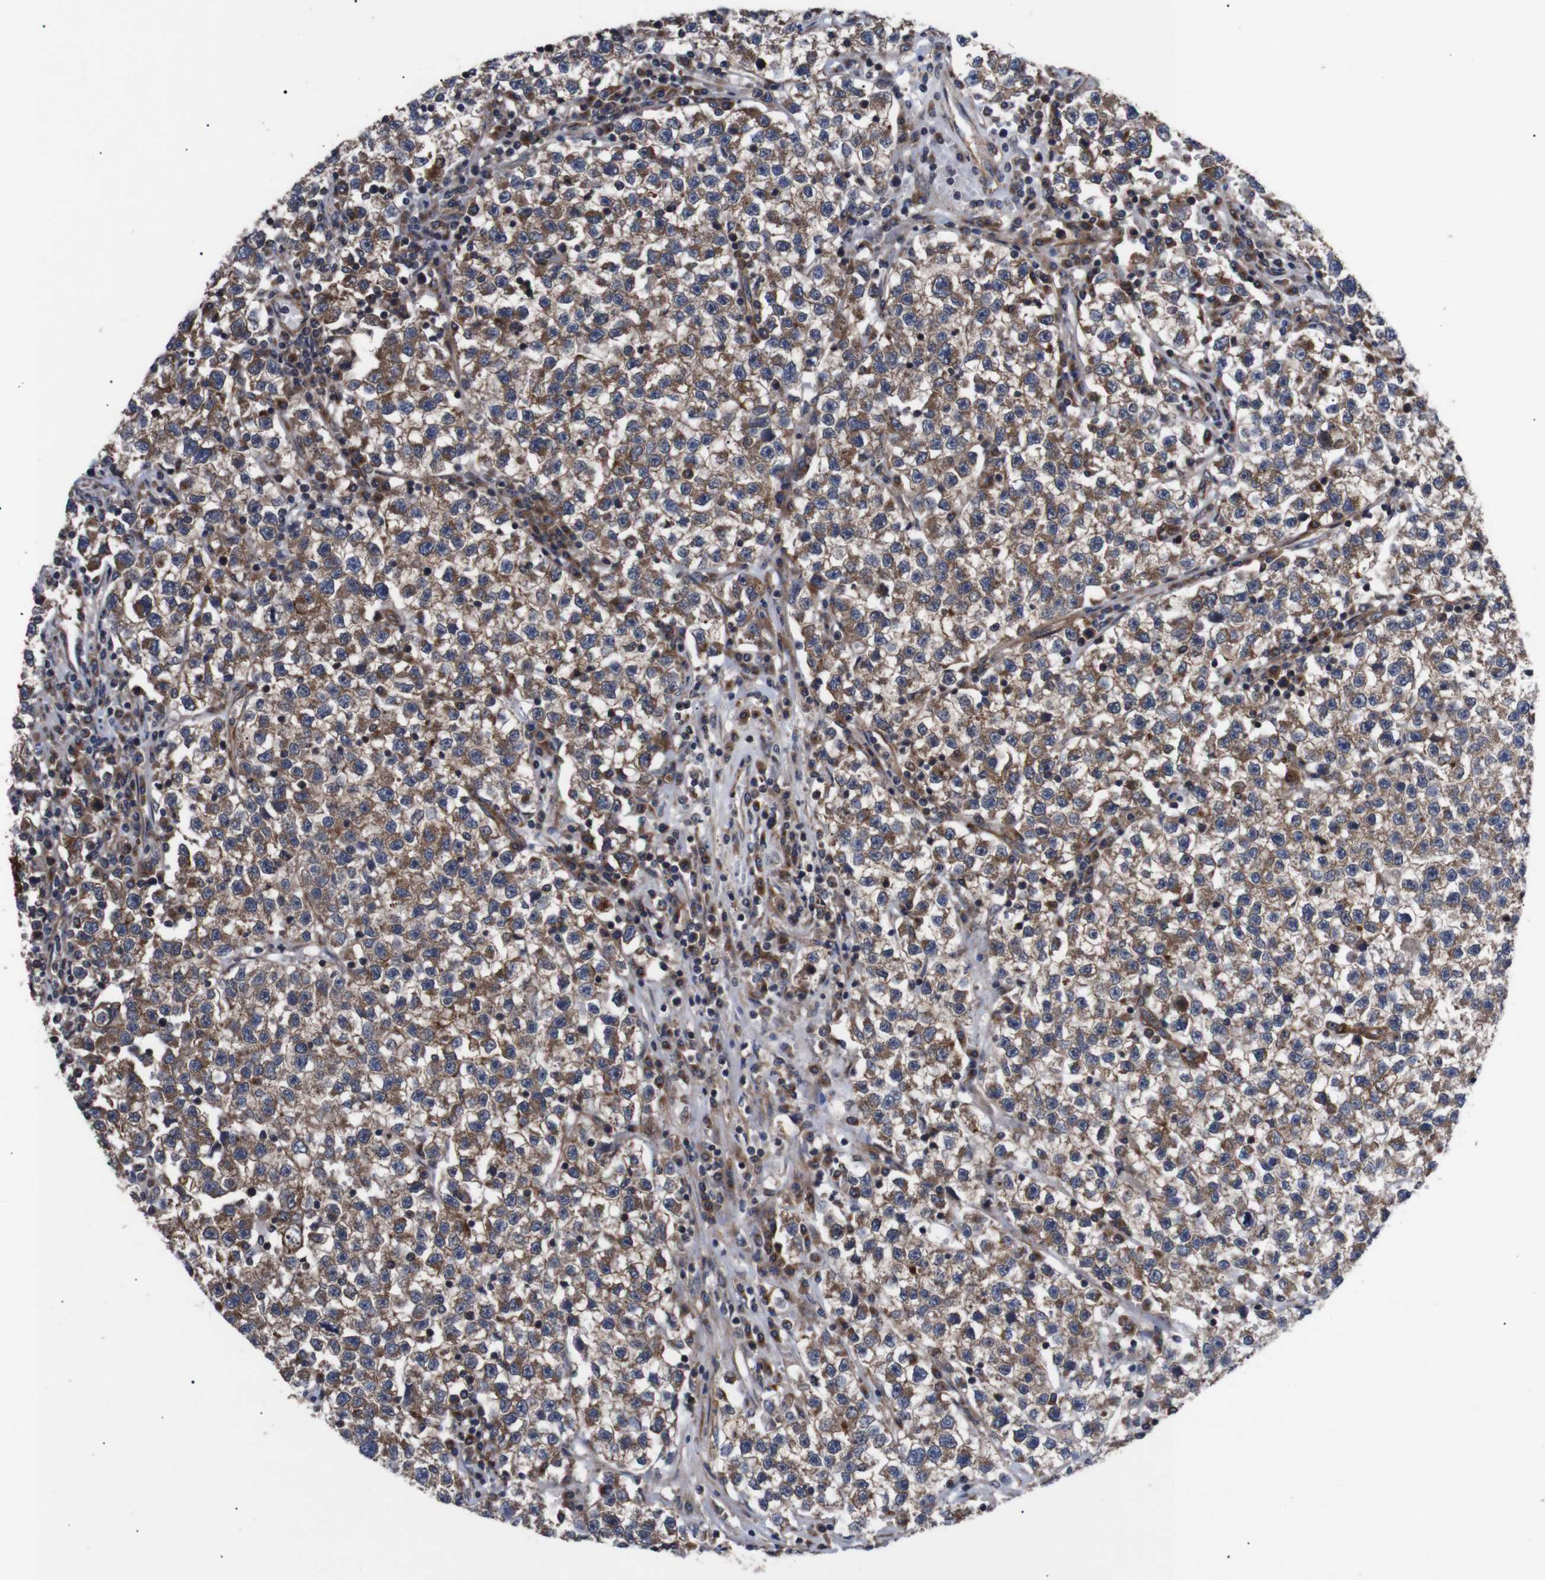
{"staining": {"intensity": "moderate", "quantity": ">75%", "location": "cytoplasmic/membranous"}, "tissue": "testis cancer", "cell_type": "Tumor cells", "image_type": "cancer", "snomed": [{"axis": "morphology", "description": "Seminoma, NOS"}, {"axis": "topography", "description": "Testis"}], "caption": "High-power microscopy captured an immunohistochemistry (IHC) histopathology image of testis cancer (seminoma), revealing moderate cytoplasmic/membranous expression in about >75% of tumor cells. The protein of interest is stained brown, and the nuclei are stained in blue (DAB (3,3'-diaminobenzidine) IHC with brightfield microscopy, high magnification).", "gene": "PAWR", "patient": {"sex": "male", "age": 22}}